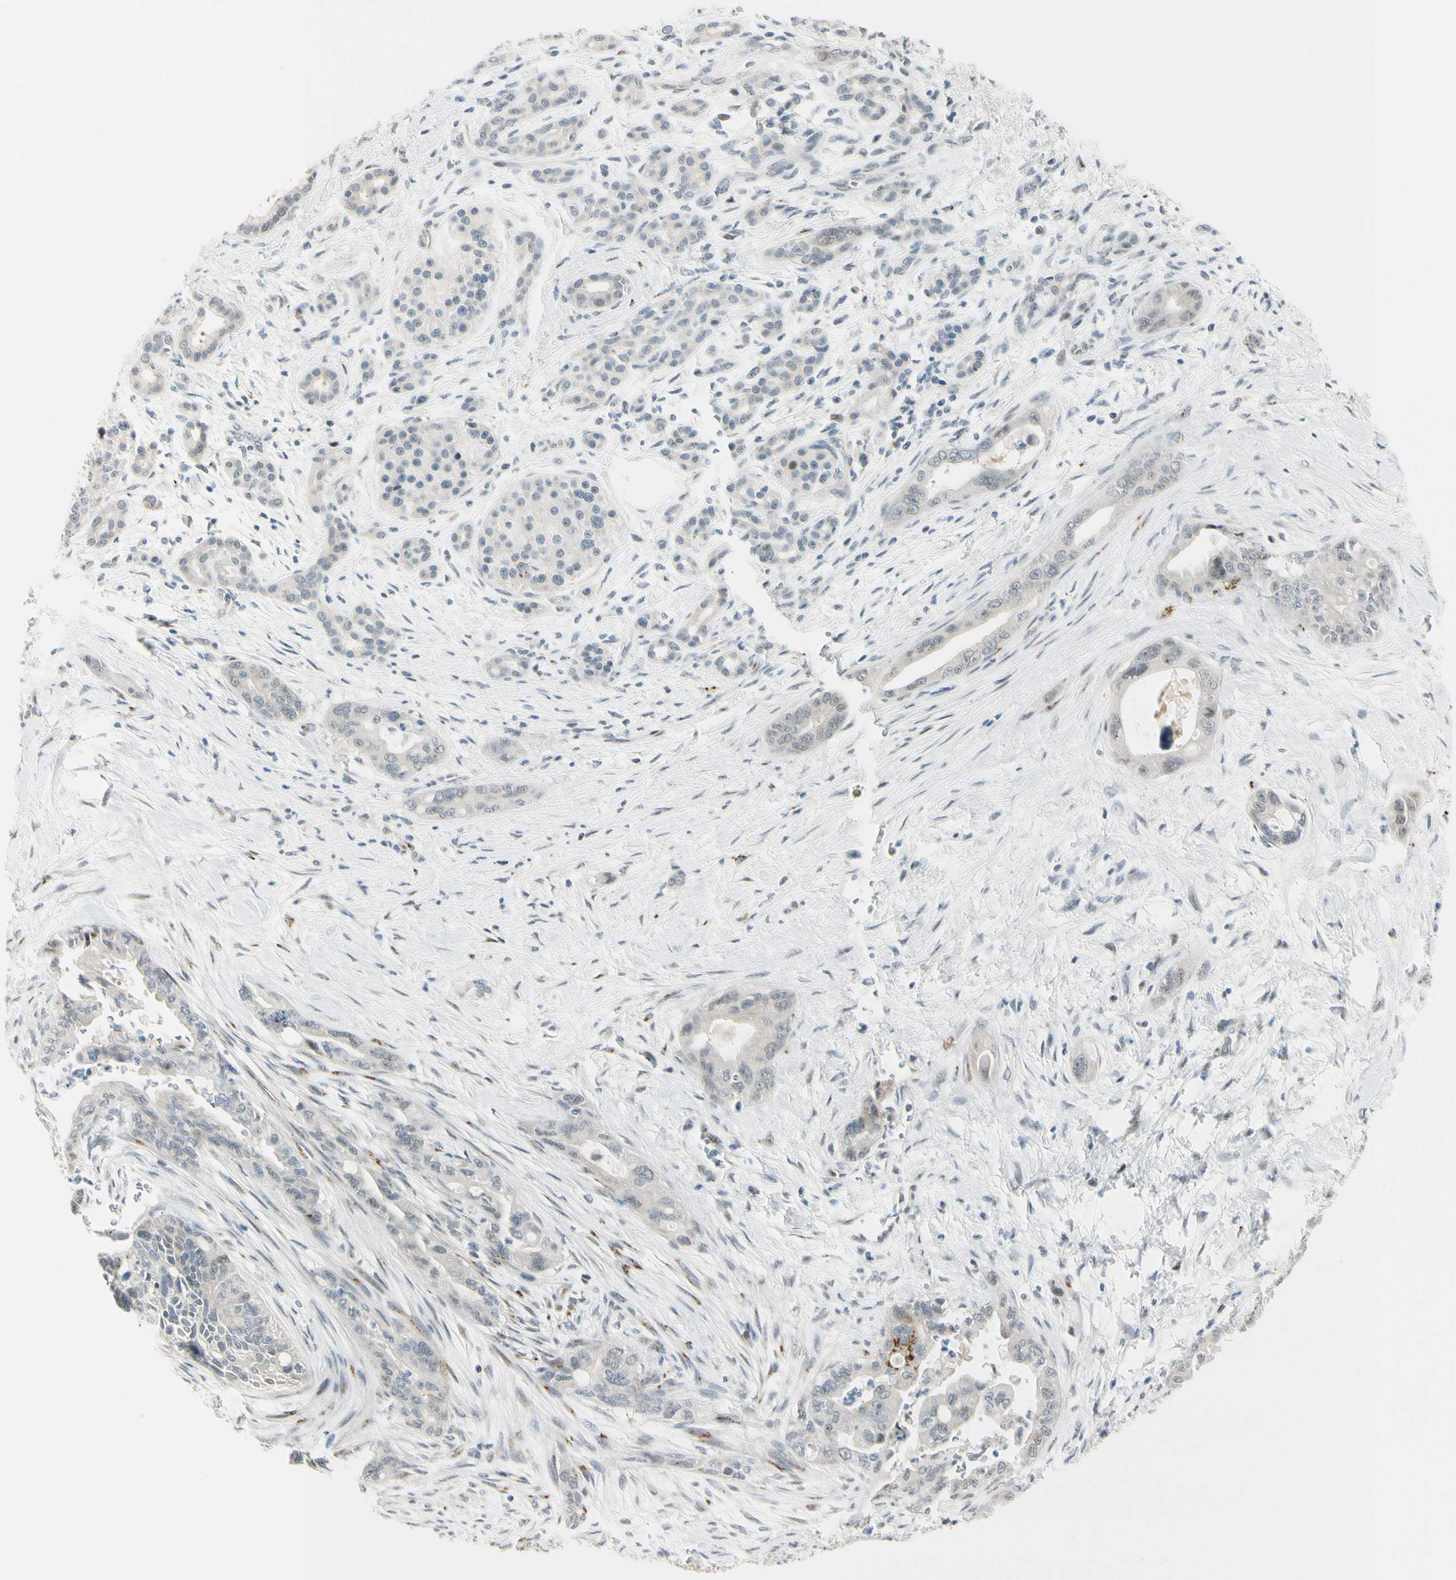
{"staining": {"intensity": "negative", "quantity": "none", "location": "none"}, "tissue": "pancreatic cancer", "cell_type": "Tumor cells", "image_type": "cancer", "snomed": [{"axis": "morphology", "description": "Adenocarcinoma, NOS"}, {"axis": "topography", "description": "Pancreas"}], "caption": "IHC image of neoplastic tissue: human pancreatic cancer (adenocarcinoma) stained with DAB exhibits no significant protein positivity in tumor cells.", "gene": "B4GALNT1", "patient": {"sex": "male", "age": 70}}